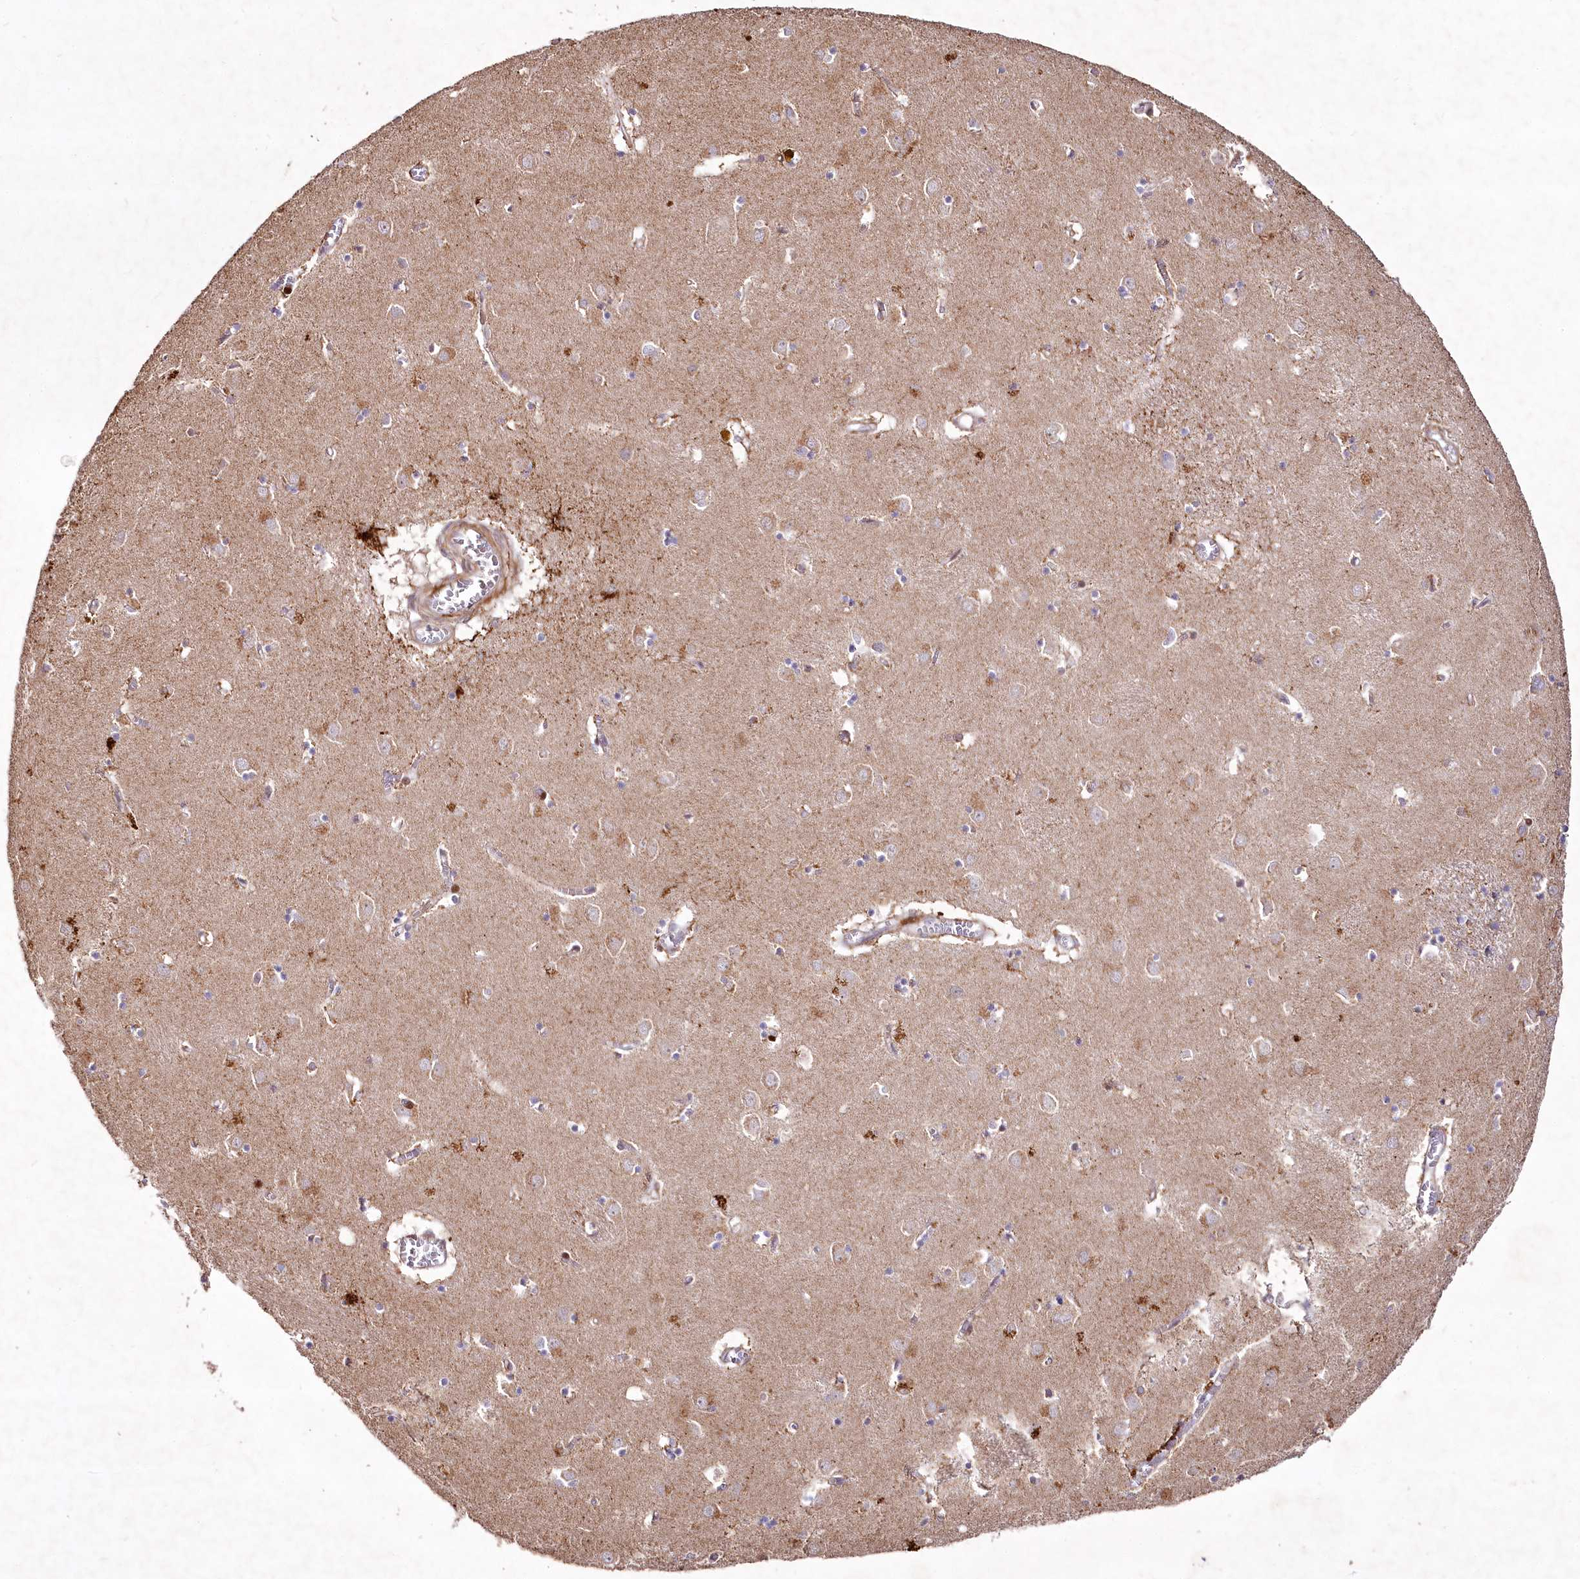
{"staining": {"intensity": "negative", "quantity": "none", "location": "none"}, "tissue": "caudate", "cell_type": "Glial cells", "image_type": "normal", "snomed": [{"axis": "morphology", "description": "Normal tissue, NOS"}, {"axis": "topography", "description": "Lateral ventricle wall"}], "caption": "IHC of normal human caudate demonstrates no positivity in glial cells.", "gene": "PSTK", "patient": {"sex": "male", "age": 70}}